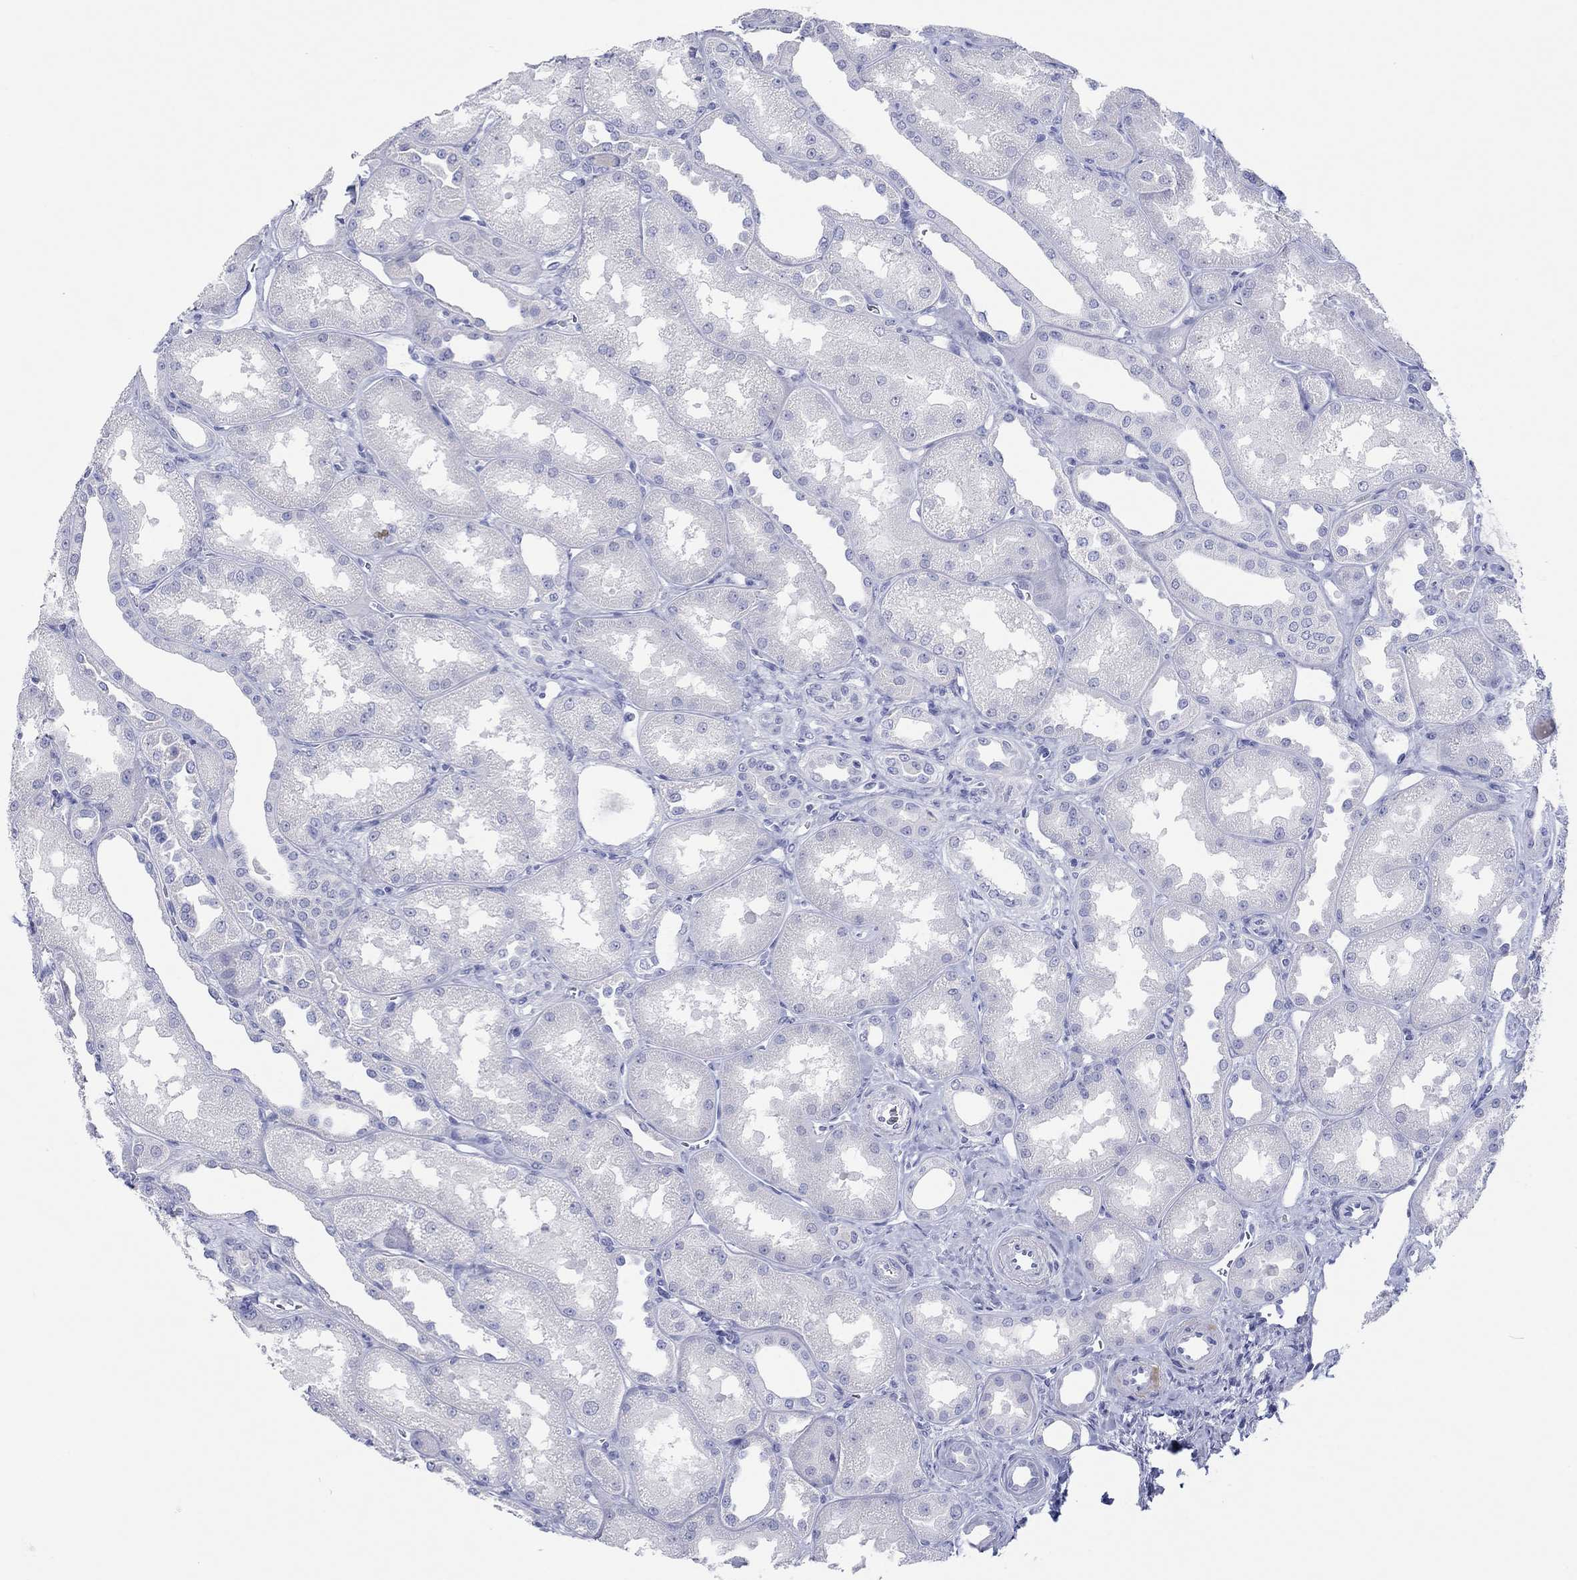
{"staining": {"intensity": "negative", "quantity": "none", "location": "none"}, "tissue": "kidney", "cell_type": "Cells in glomeruli", "image_type": "normal", "snomed": [{"axis": "morphology", "description": "Normal tissue, NOS"}, {"axis": "topography", "description": "Kidney"}], "caption": "IHC of normal human kidney displays no staining in cells in glomeruli.", "gene": "MAGEB6", "patient": {"sex": "male", "age": 61}}